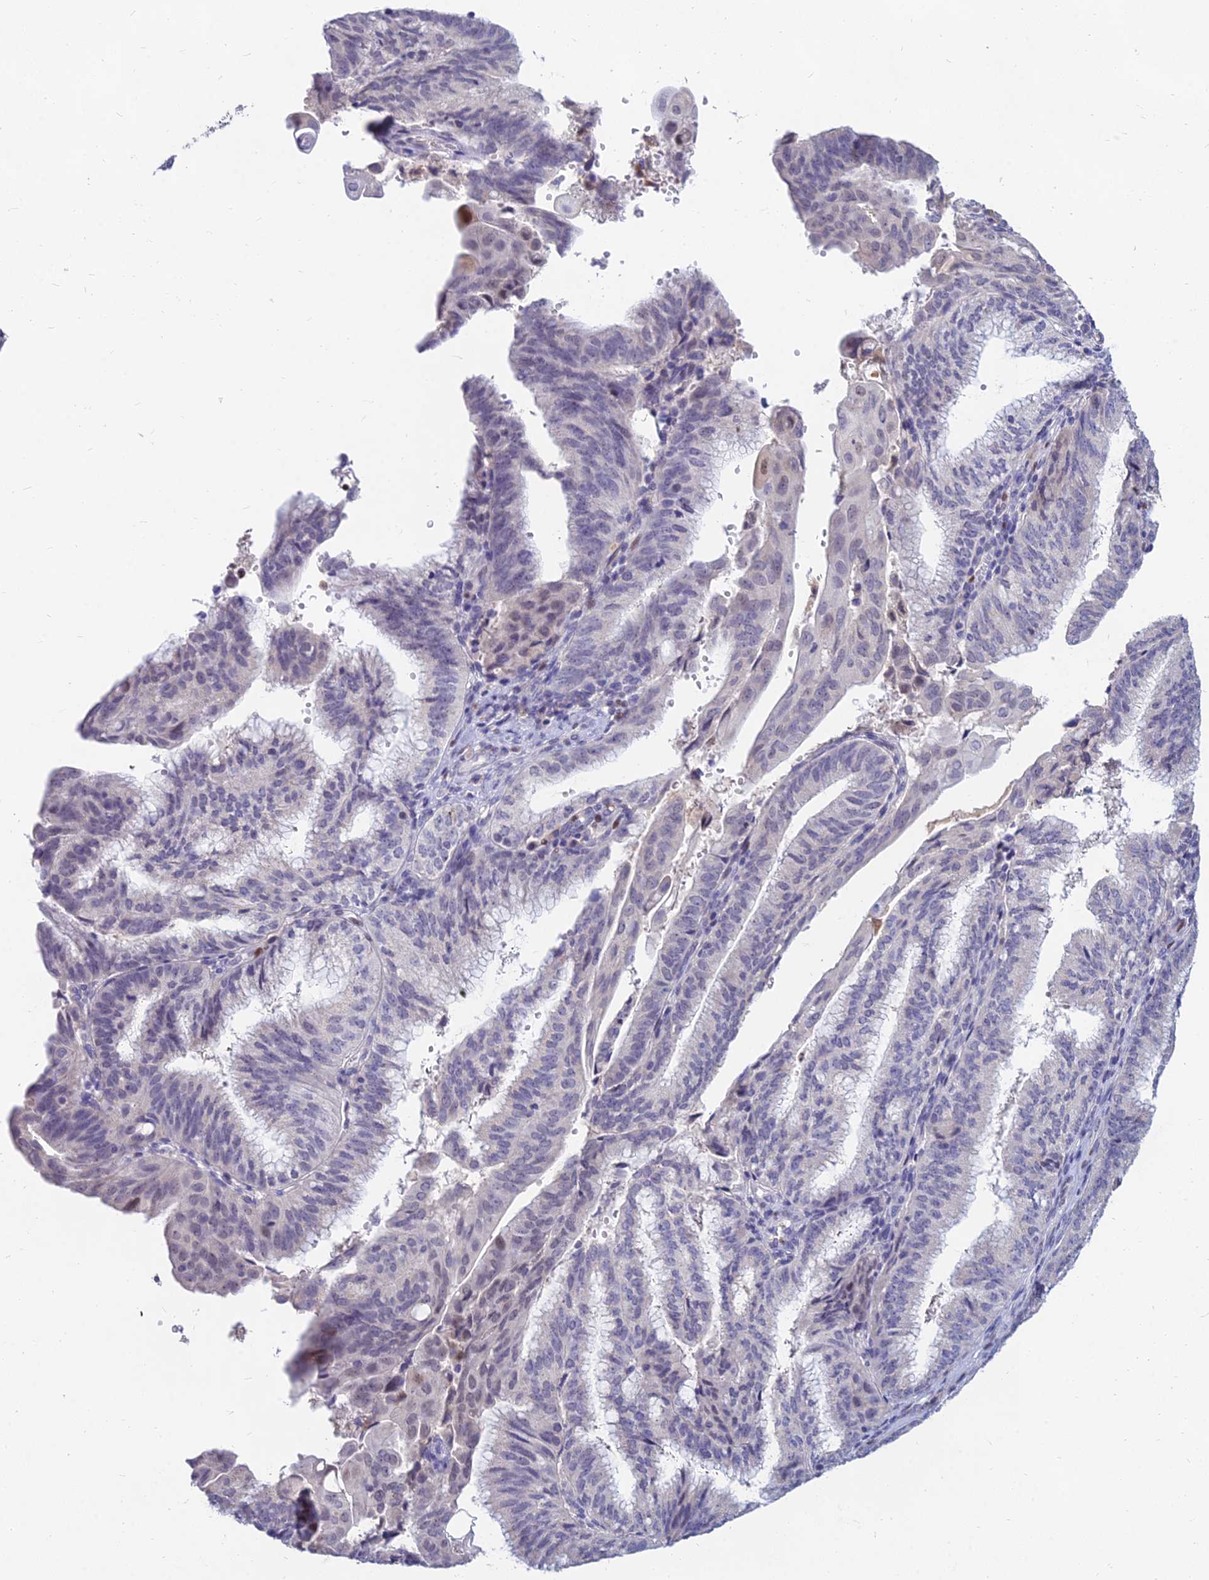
{"staining": {"intensity": "negative", "quantity": "none", "location": "none"}, "tissue": "endometrial cancer", "cell_type": "Tumor cells", "image_type": "cancer", "snomed": [{"axis": "morphology", "description": "Adenocarcinoma, NOS"}, {"axis": "topography", "description": "Endometrium"}], "caption": "This is an immunohistochemistry photomicrograph of human endometrial cancer. There is no expression in tumor cells.", "gene": "GOLGA6D", "patient": {"sex": "female", "age": 49}}